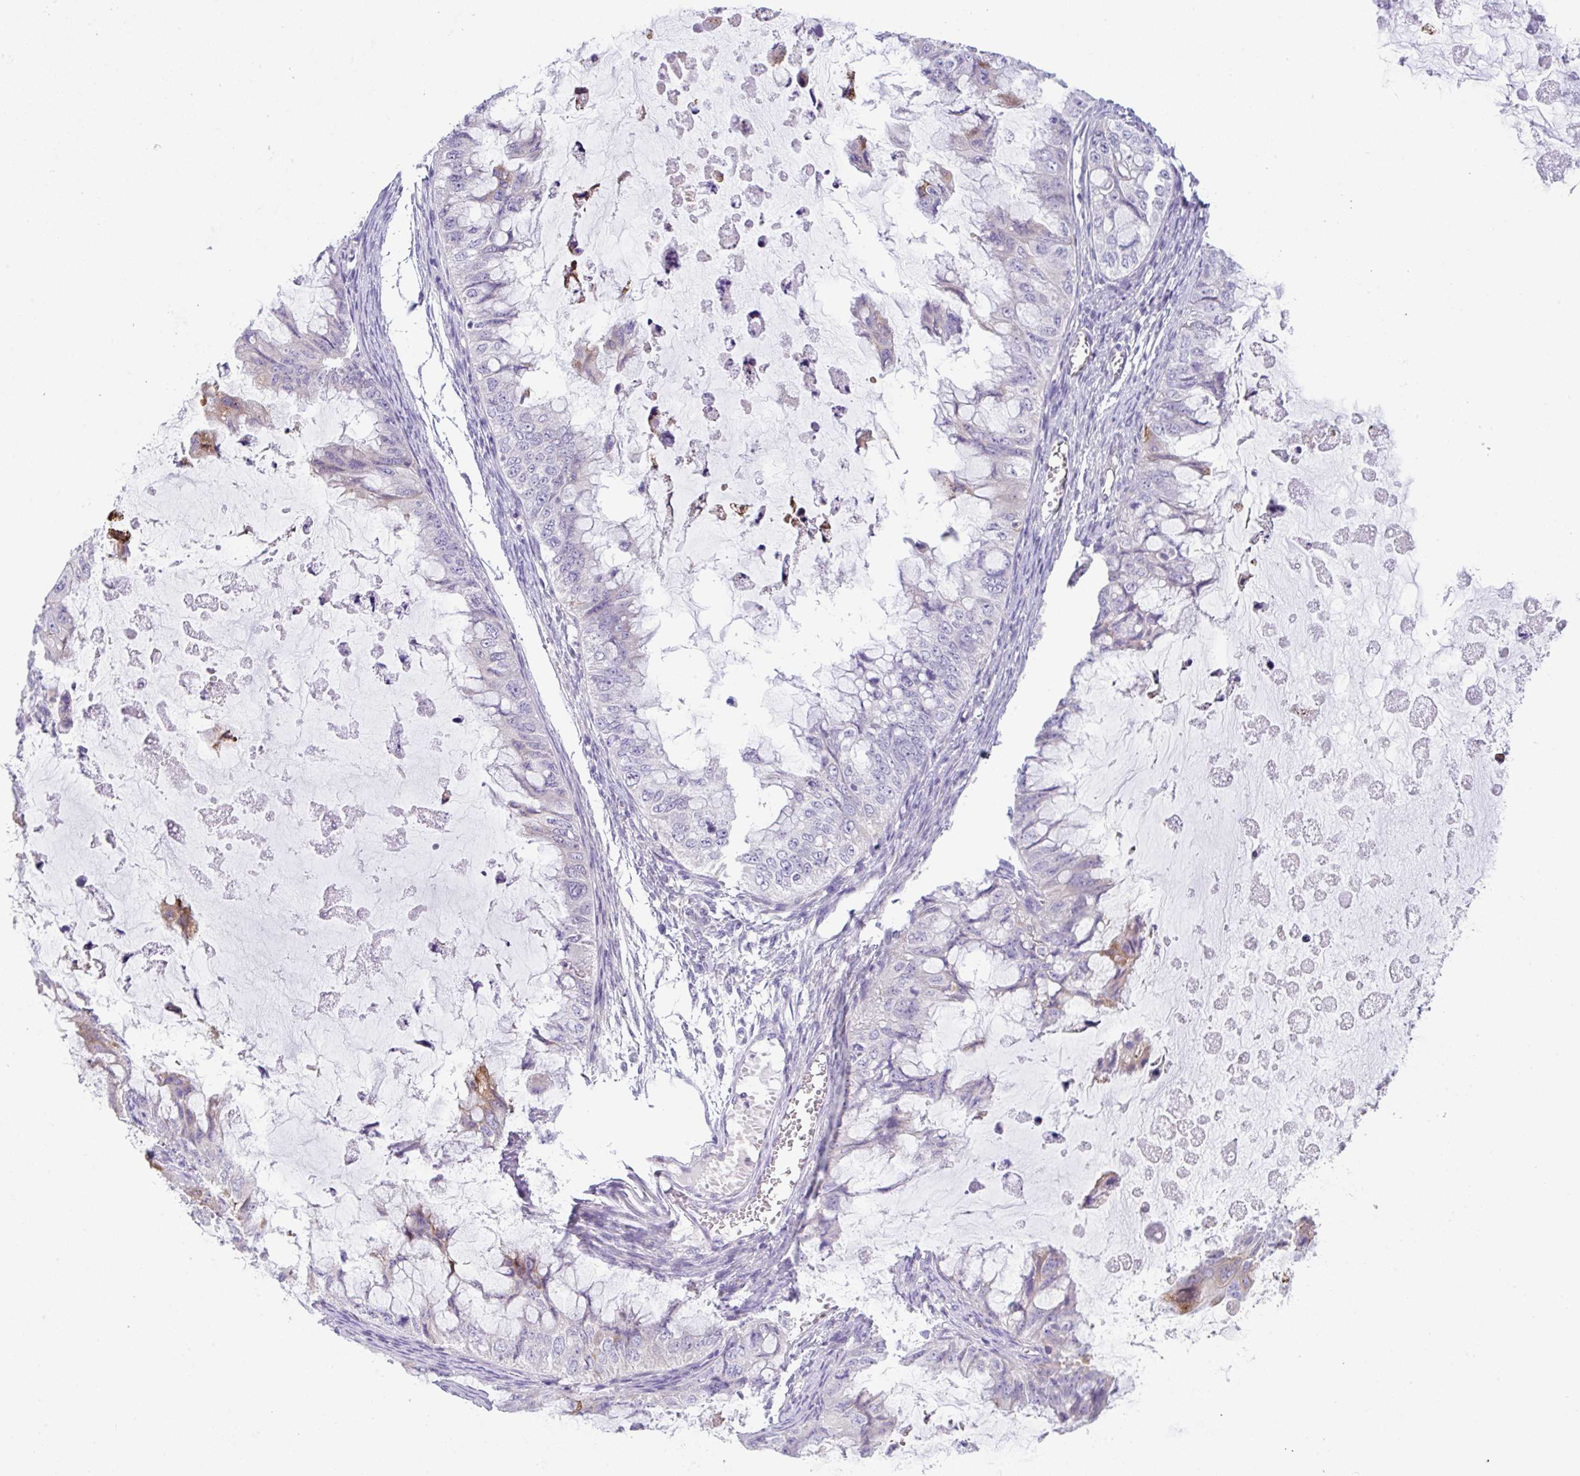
{"staining": {"intensity": "negative", "quantity": "none", "location": "none"}, "tissue": "ovarian cancer", "cell_type": "Tumor cells", "image_type": "cancer", "snomed": [{"axis": "morphology", "description": "Cystadenocarcinoma, mucinous, NOS"}, {"axis": "topography", "description": "Ovary"}], "caption": "High magnification brightfield microscopy of ovarian cancer stained with DAB (brown) and counterstained with hematoxylin (blue): tumor cells show no significant staining.", "gene": "TRAF4", "patient": {"sex": "female", "age": 72}}